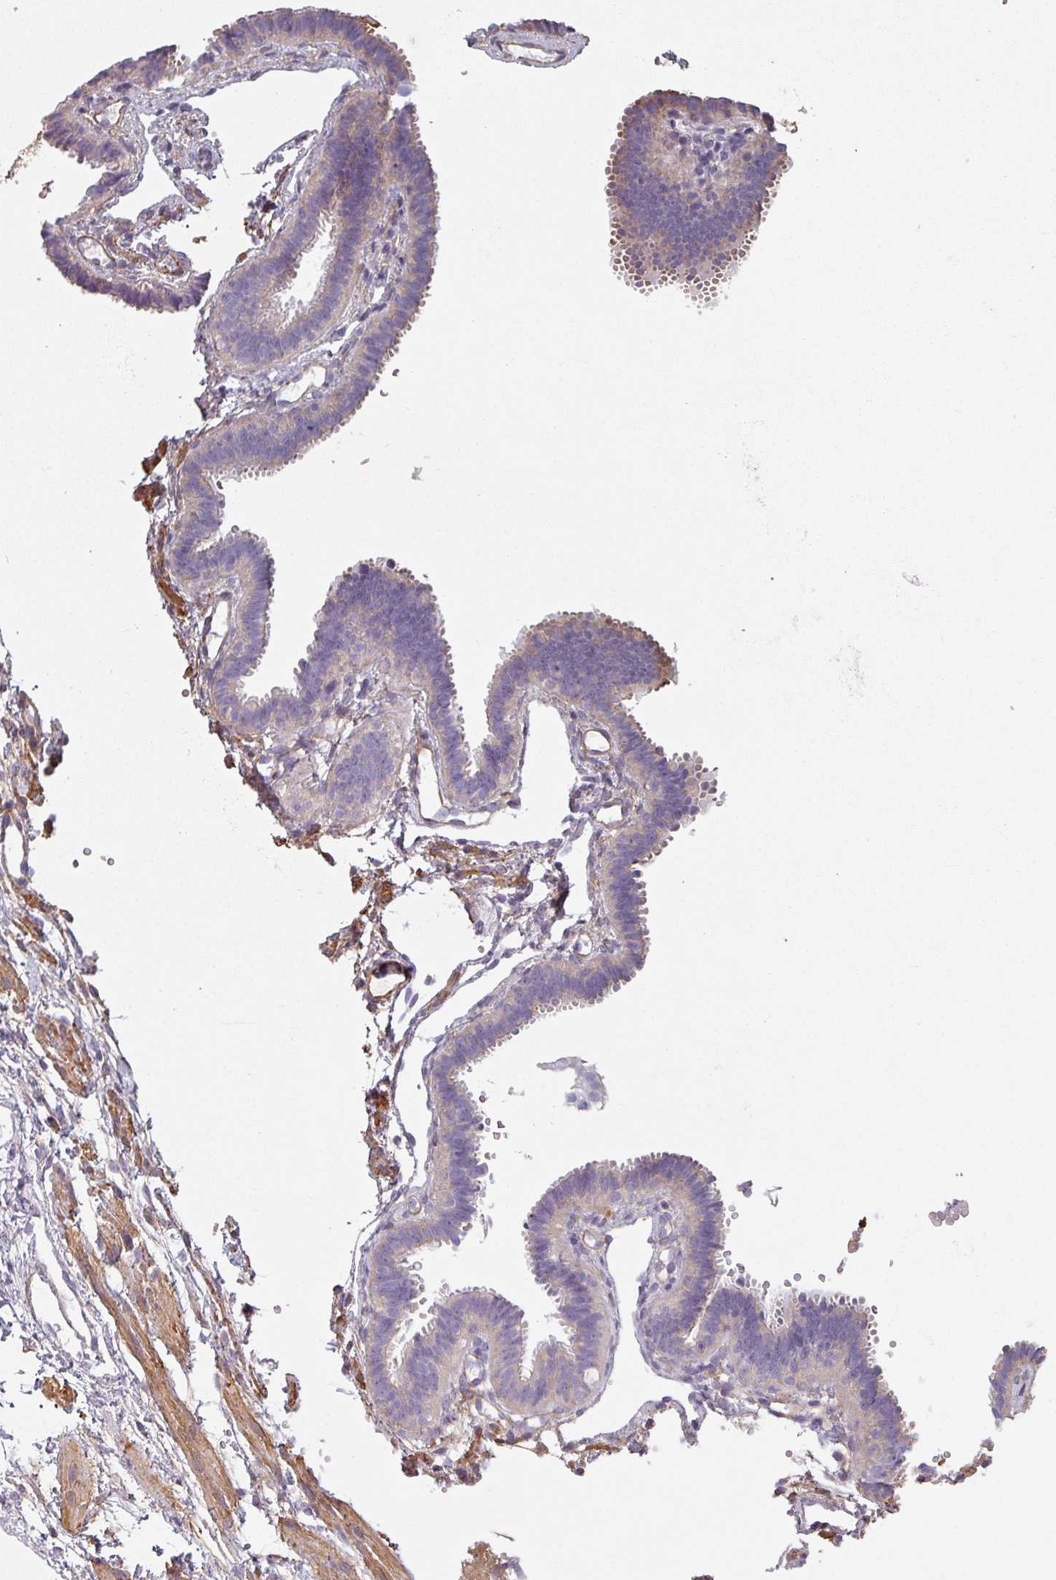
{"staining": {"intensity": "weak", "quantity": "<25%", "location": "cytoplasmic/membranous"}, "tissue": "fallopian tube", "cell_type": "Glandular cells", "image_type": "normal", "snomed": [{"axis": "morphology", "description": "Normal tissue, NOS"}, {"axis": "topography", "description": "Fallopian tube"}], "caption": "The immunohistochemistry (IHC) image has no significant positivity in glandular cells of fallopian tube.", "gene": "GSTA1", "patient": {"sex": "female", "age": 37}}